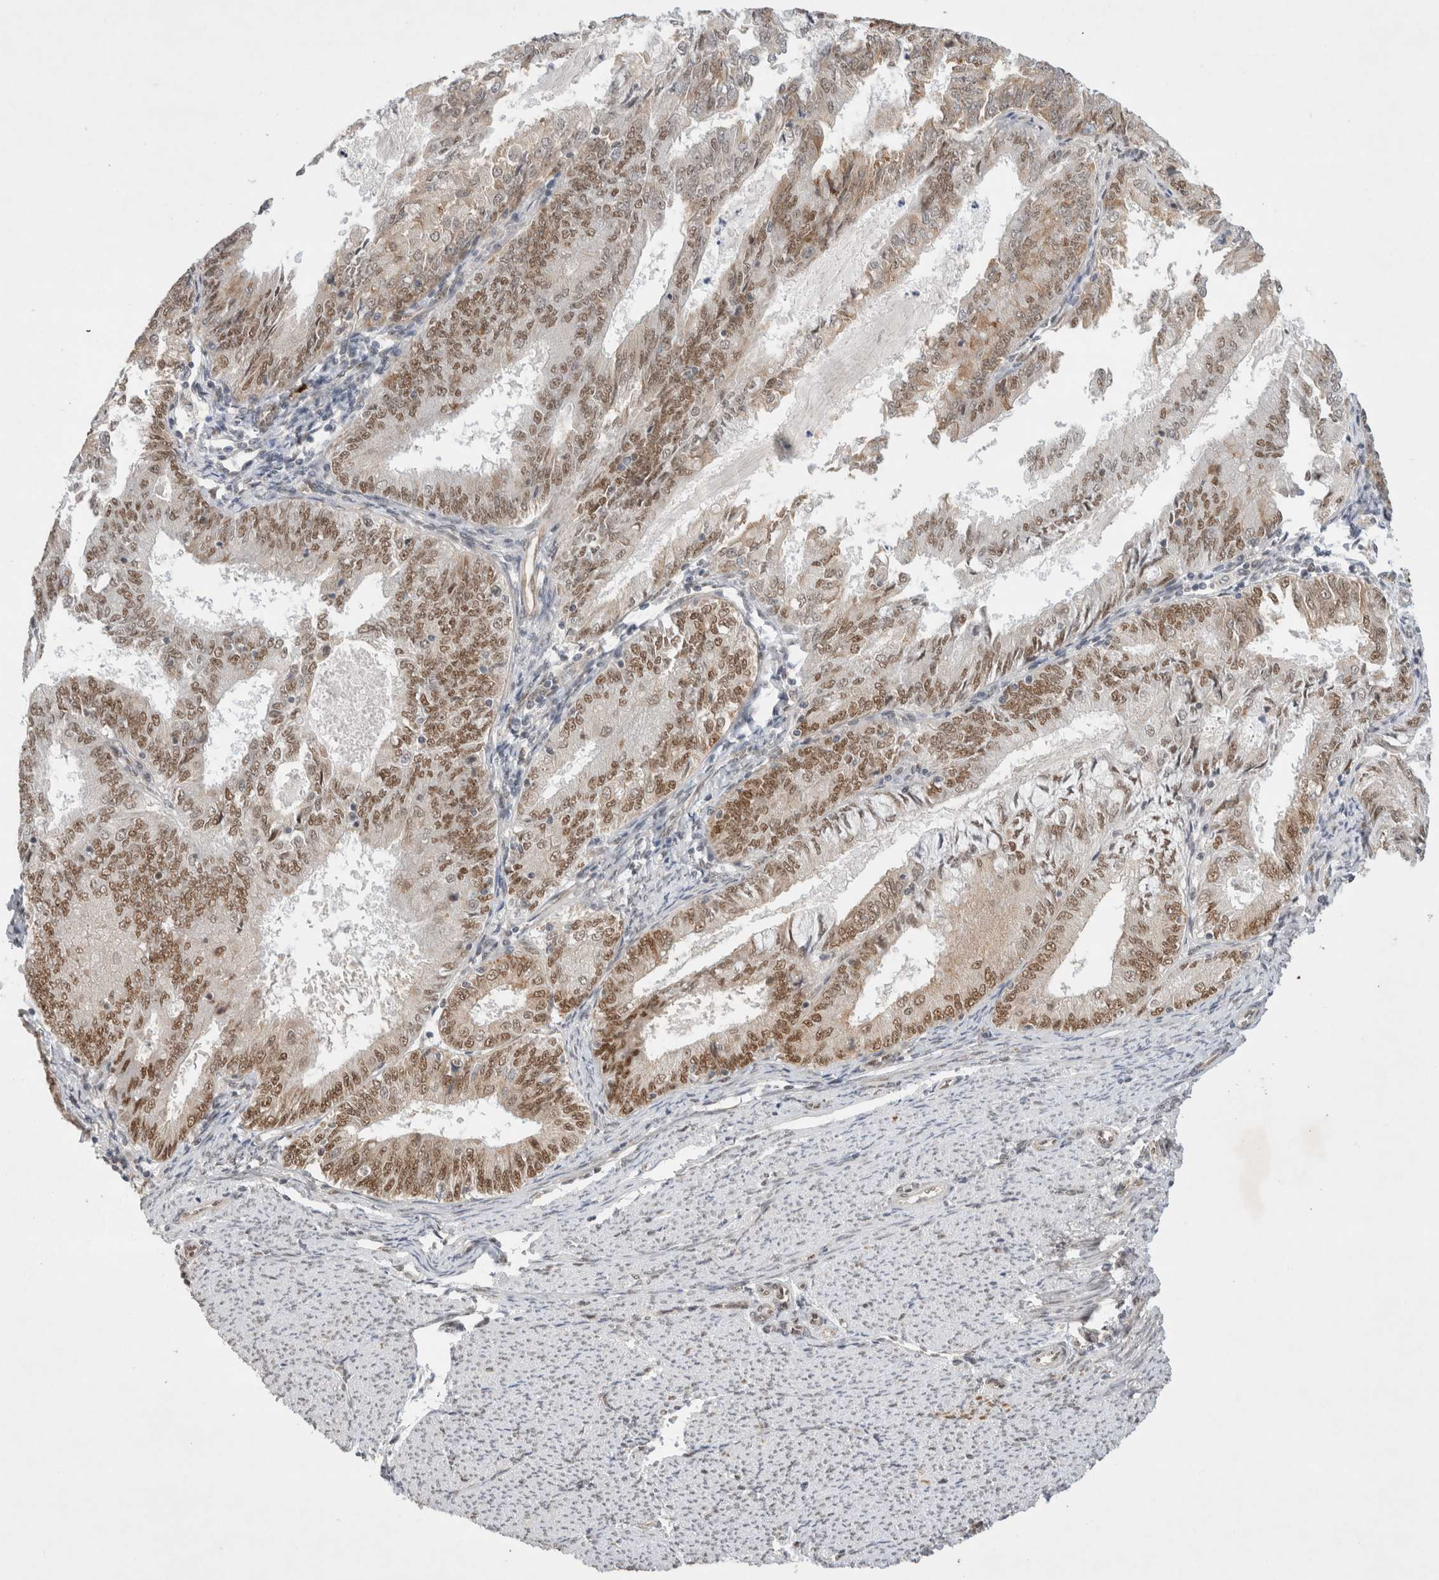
{"staining": {"intensity": "moderate", "quantity": ">75%", "location": "nuclear"}, "tissue": "endometrial cancer", "cell_type": "Tumor cells", "image_type": "cancer", "snomed": [{"axis": "morphology", "description": "Adenocarcinoma, NOS"}, {"axis": "topography", "description": "Endometrium"}], "caption": "Immunohistochemical staining of endometrial cancer shows moderate nuclear protein positivity in approximately >75% of tumor cells. The staining was performed using DAB to visualize the protein expression in brown, while the nuclei were stained in blue with hematoxylin (Magnification: 20x).", "gene": "GTF2I", "patient": {"sex": "female", "age": 57}}